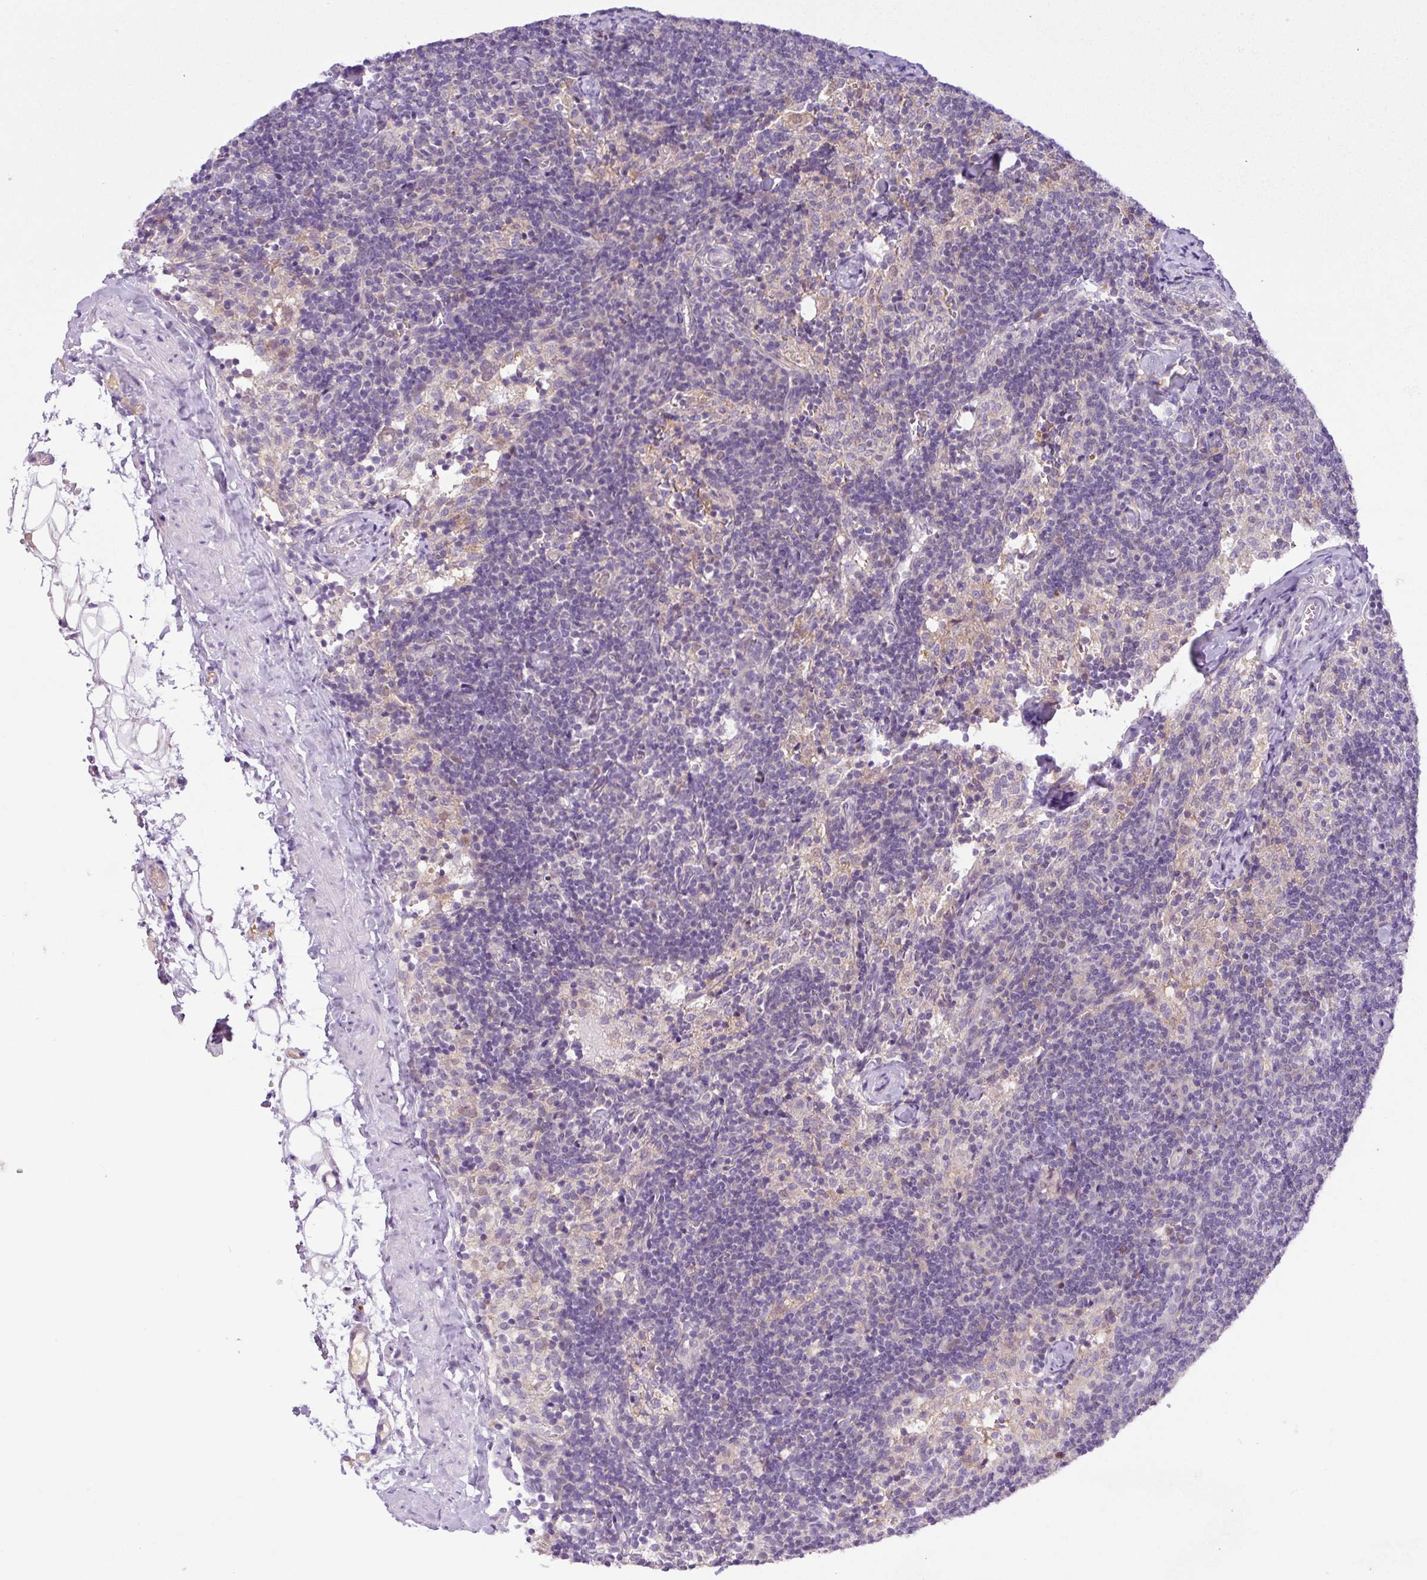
{"staining": {"intensity": "weak", "quantity": "<25%", "location": "nuclear"}, "tissue": "lymph node", "cell_type": "Germinal center cells", "image_type": "normal", "snomed": [{"axis": "morphology", "description": "Normal tissue, NOS"}, {"axis": "topography", "description": "Lymph node"}], "caption": "Germinal center cells are negative for brown protein staining in benign lymph node. (DAB immunohistochemistry (IHC) visualized using brightfield microscopy, high magnification).", "gene": "TONSL", "patient": {"sex": "female", "age": 52}}